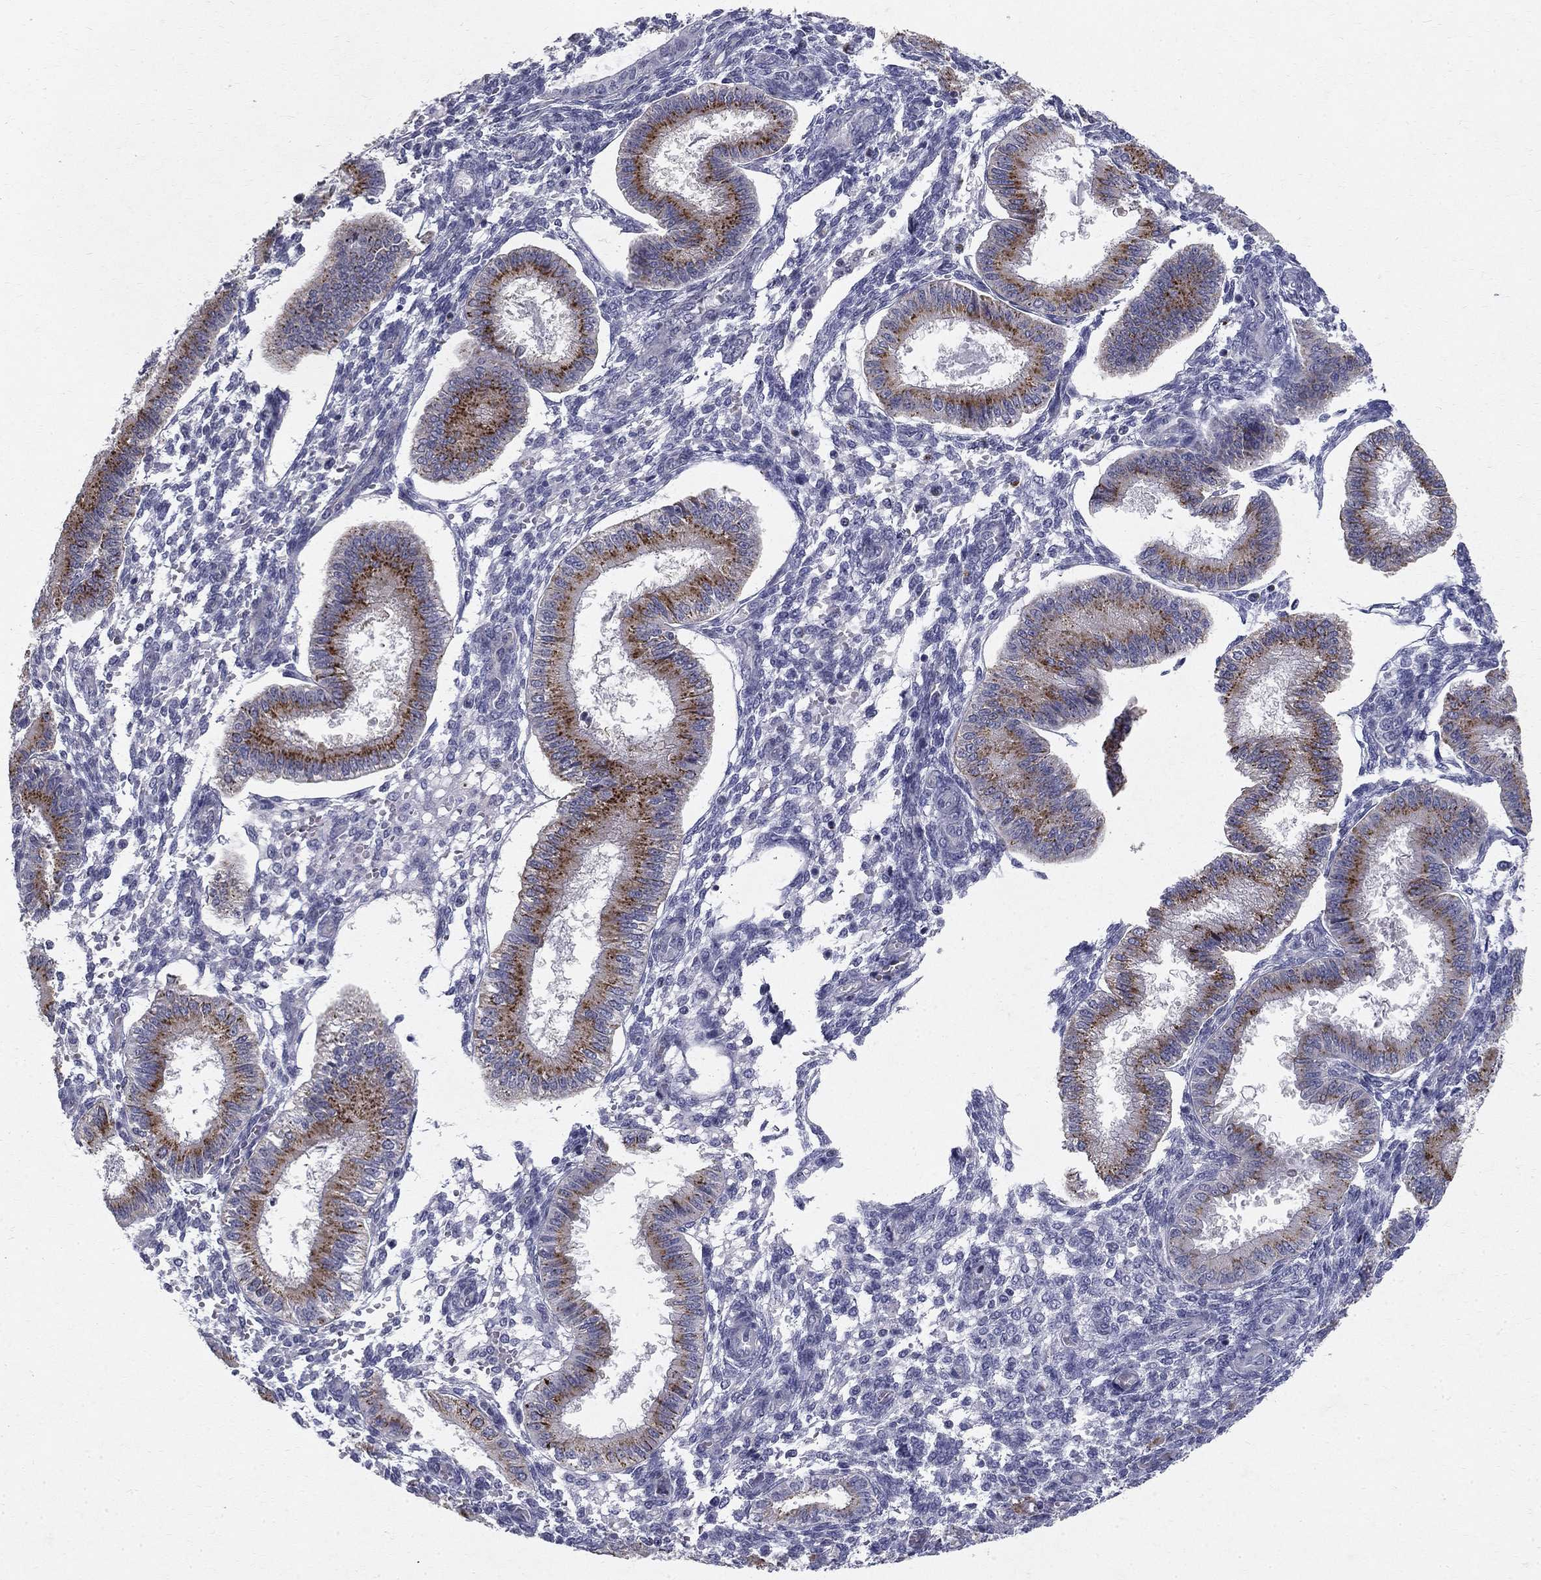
{"staining": {"intensity": "negative", "quantity": "none", "location": "none"}, "tissue": "endometrium", "cell_type": "Cells in endometrial stroma", "image_type": "normal", "snomed": [{"axis": "morphology", "description": "Normal tissue, NOS"}, {"axis": "topography", "description": "Endometrium"}], "caption": "DAB (3,3'-diaminobenzidine) immunohistochemical staining of benign endometrium demonstrates no significant expression in cells in endometrial stroma.", "gene": "CLIC6", "patient": {"sex": "female", "age": 43}}